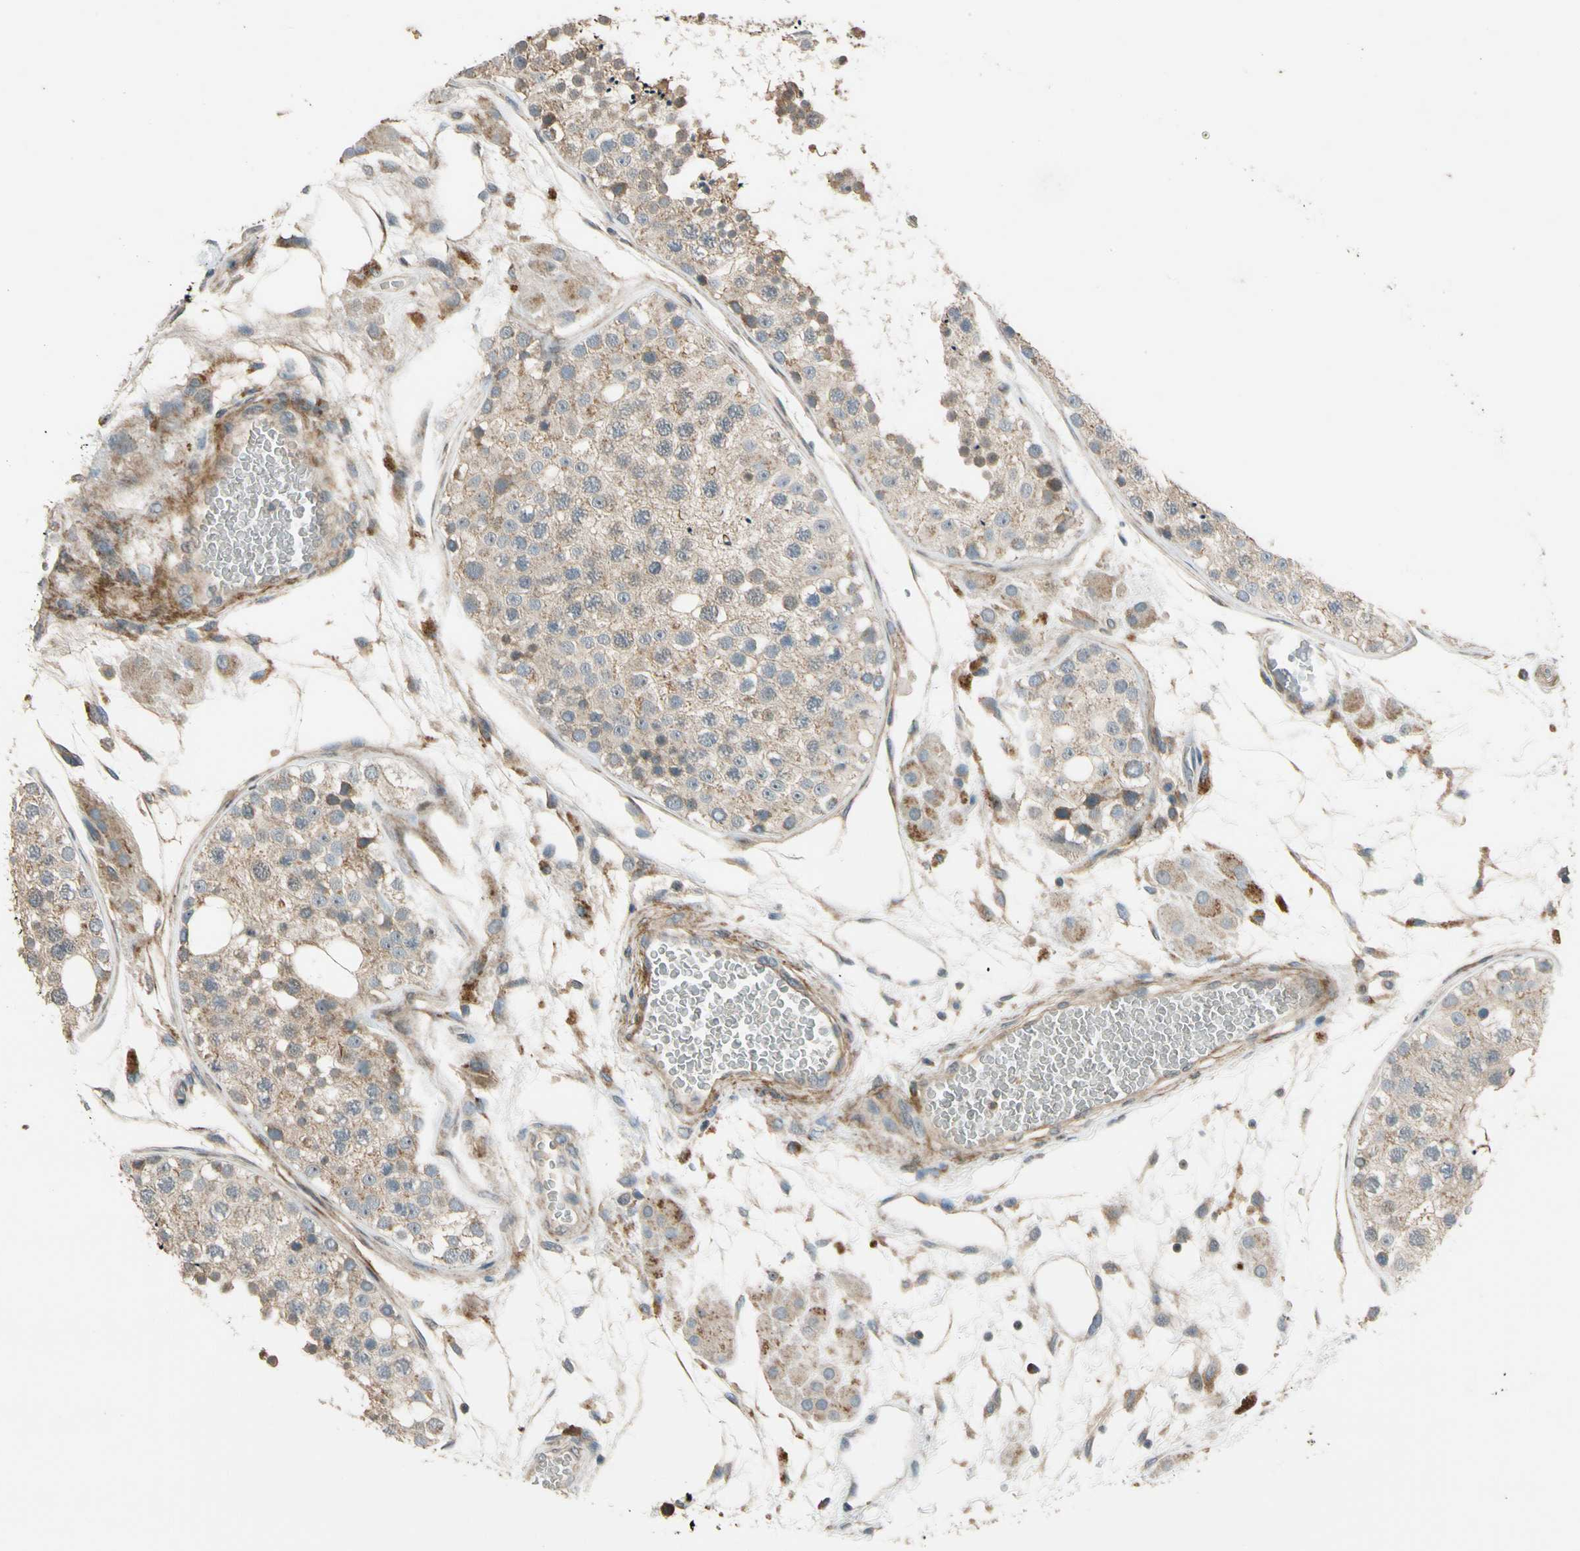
{"staining": {"intensity": "weak", "quantity": "25%-75%", "location": "cytoplasmic/membranous"}, "tissue": "testis", "cell_type": "Cells in seminiferous ducts", "image_type": "normal", "snomed": [{"axis": "morphology", "description": "Normal tissue, NOS"}, {"axis": "topography", "description": "Testis"}], "caption": "Weak cytoplasmic/membranous positivity for a protein is identified in about 25%-75% of cells in seminiferous ducts of unremarkable testis using immunohistochemistry.", "gene": "MST1R", "patient": {"sex": "male", "age": 26}}